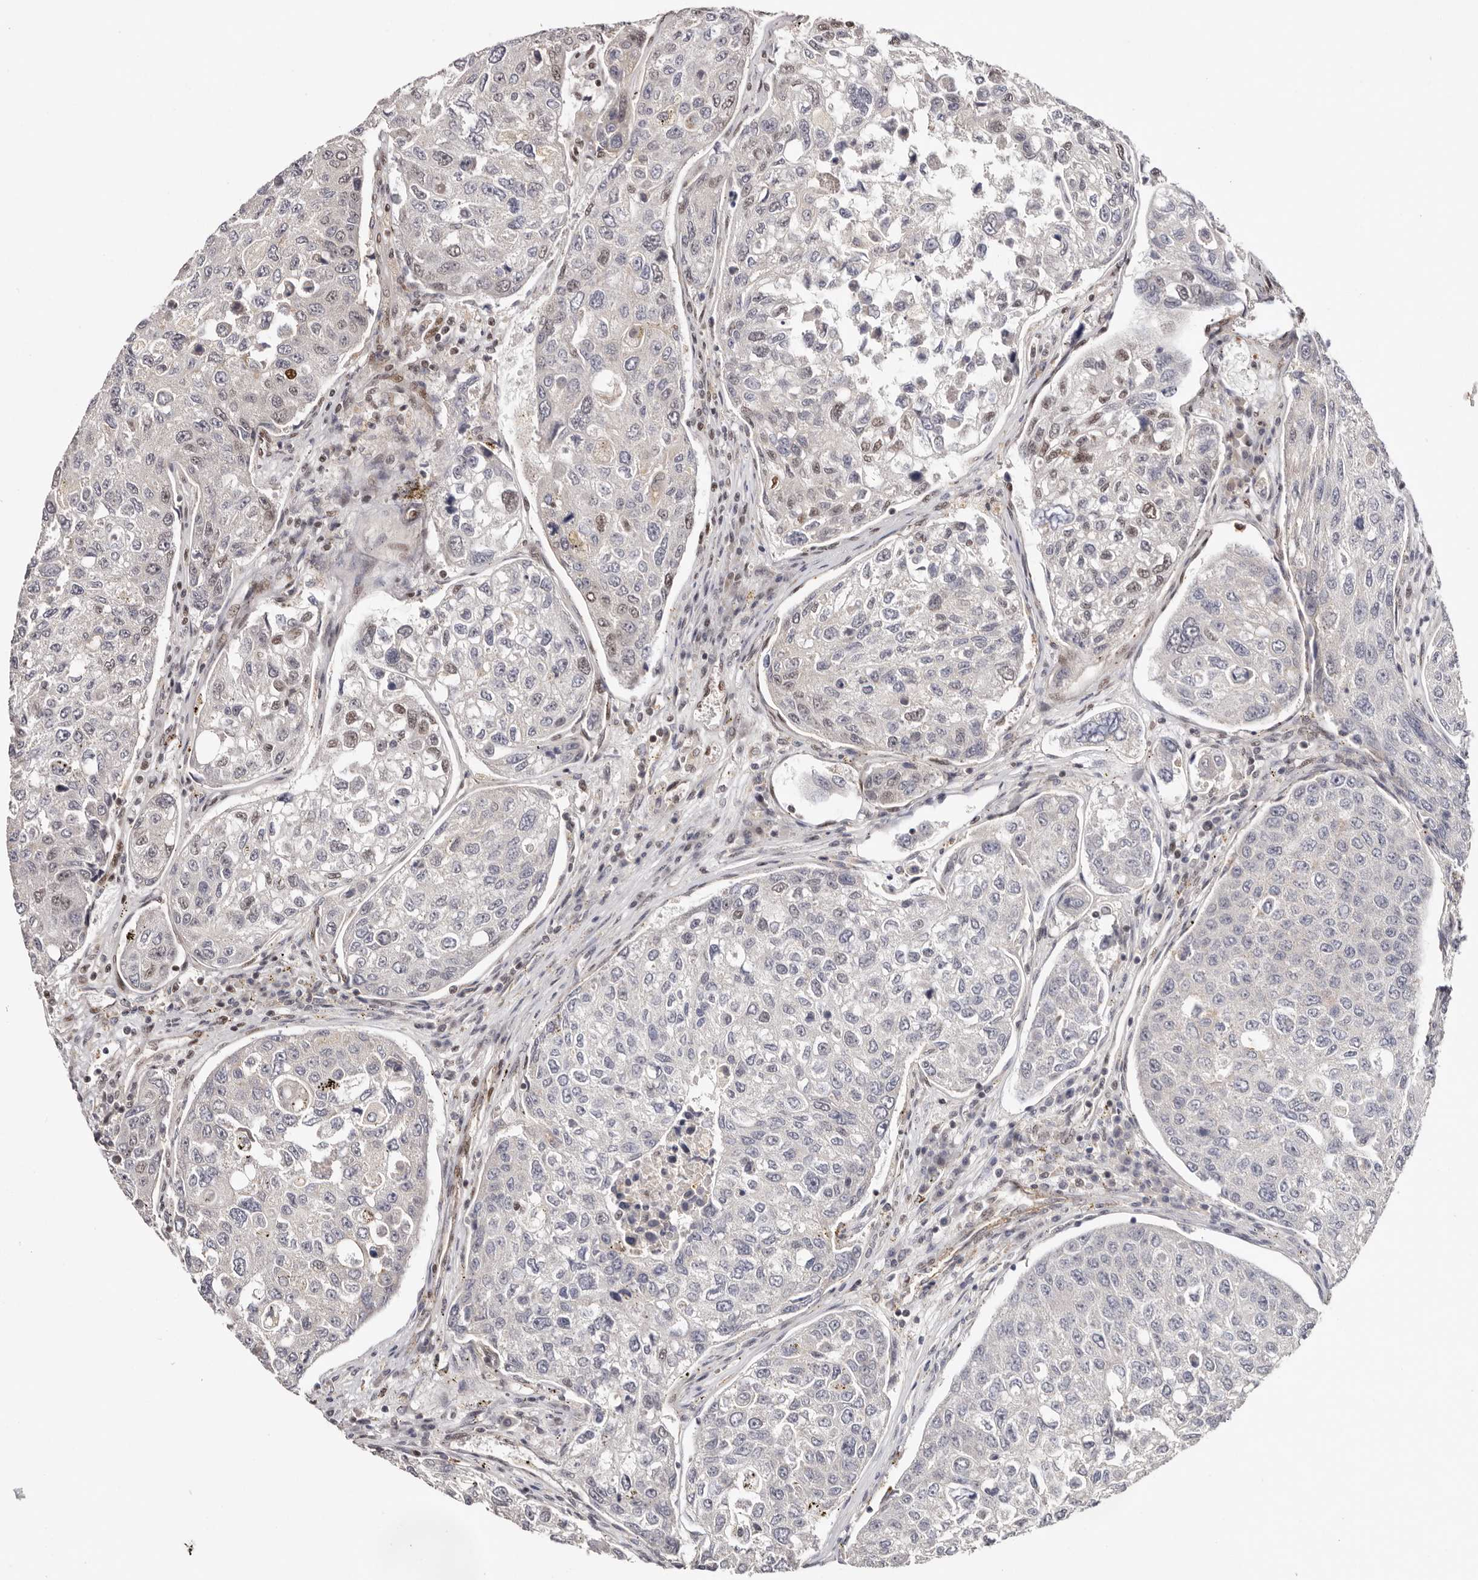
{"staining": {"intensity": "moderate", "quantity": "<25%", "location": "nuclear"}, "tissue": "urothelial cancer", "cell_type": "Tumor cells", "image_type": "cancer", "snomed": [{"axis": "morphology", "description": "Urothelial carcinoma, High grade"}, {"axis": "topography", "description": "Lymph node"}, {"axis": "topography", "description": "Urinary bladder"}], "caption": "Protein expression analysis of high-grade urothelial carcinoma shows moderate nuclear staining in about <25% of tumor cells.", "gene": "SMAD7", "patient": {"sex": "male", "age": 51}}